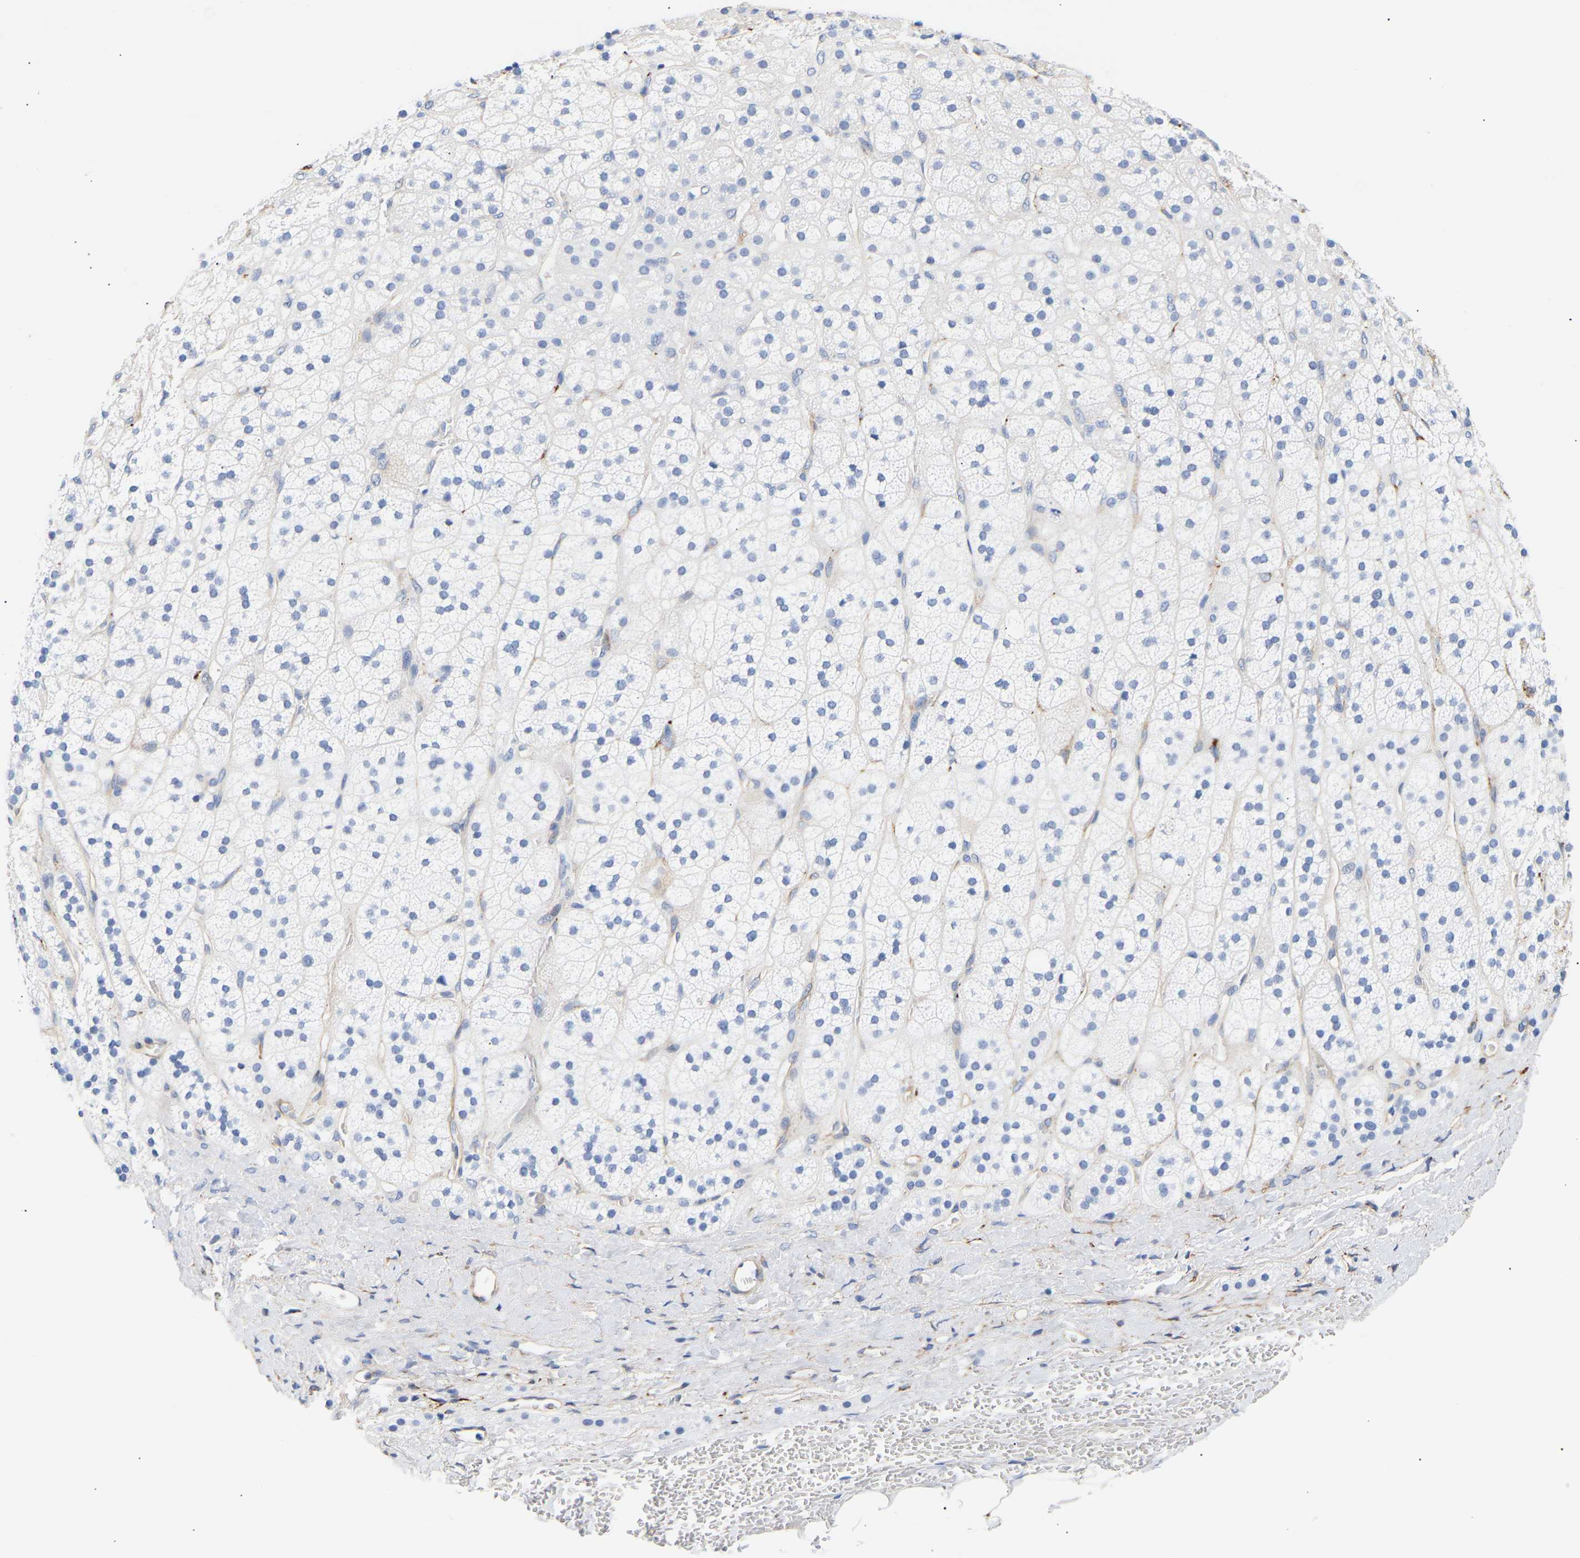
{"staining": {"intensity": "negative", "quantity": "none", "location": "none"}, "tissue": "adrenal gland", "cell_type": "Glandular cells", "image_type": "normal", "snomed": [{"axis": "morphology", "description": "Normal tissue, NOS"}, {"axis": "topography", "description": "Adrenal gland"}], "caption": "An image of adrenal gland stained for a protein reveals no brown staining in glandular cells.", "gene": "IGFBP7", "patient": {"sex": "male", "age": 56}}